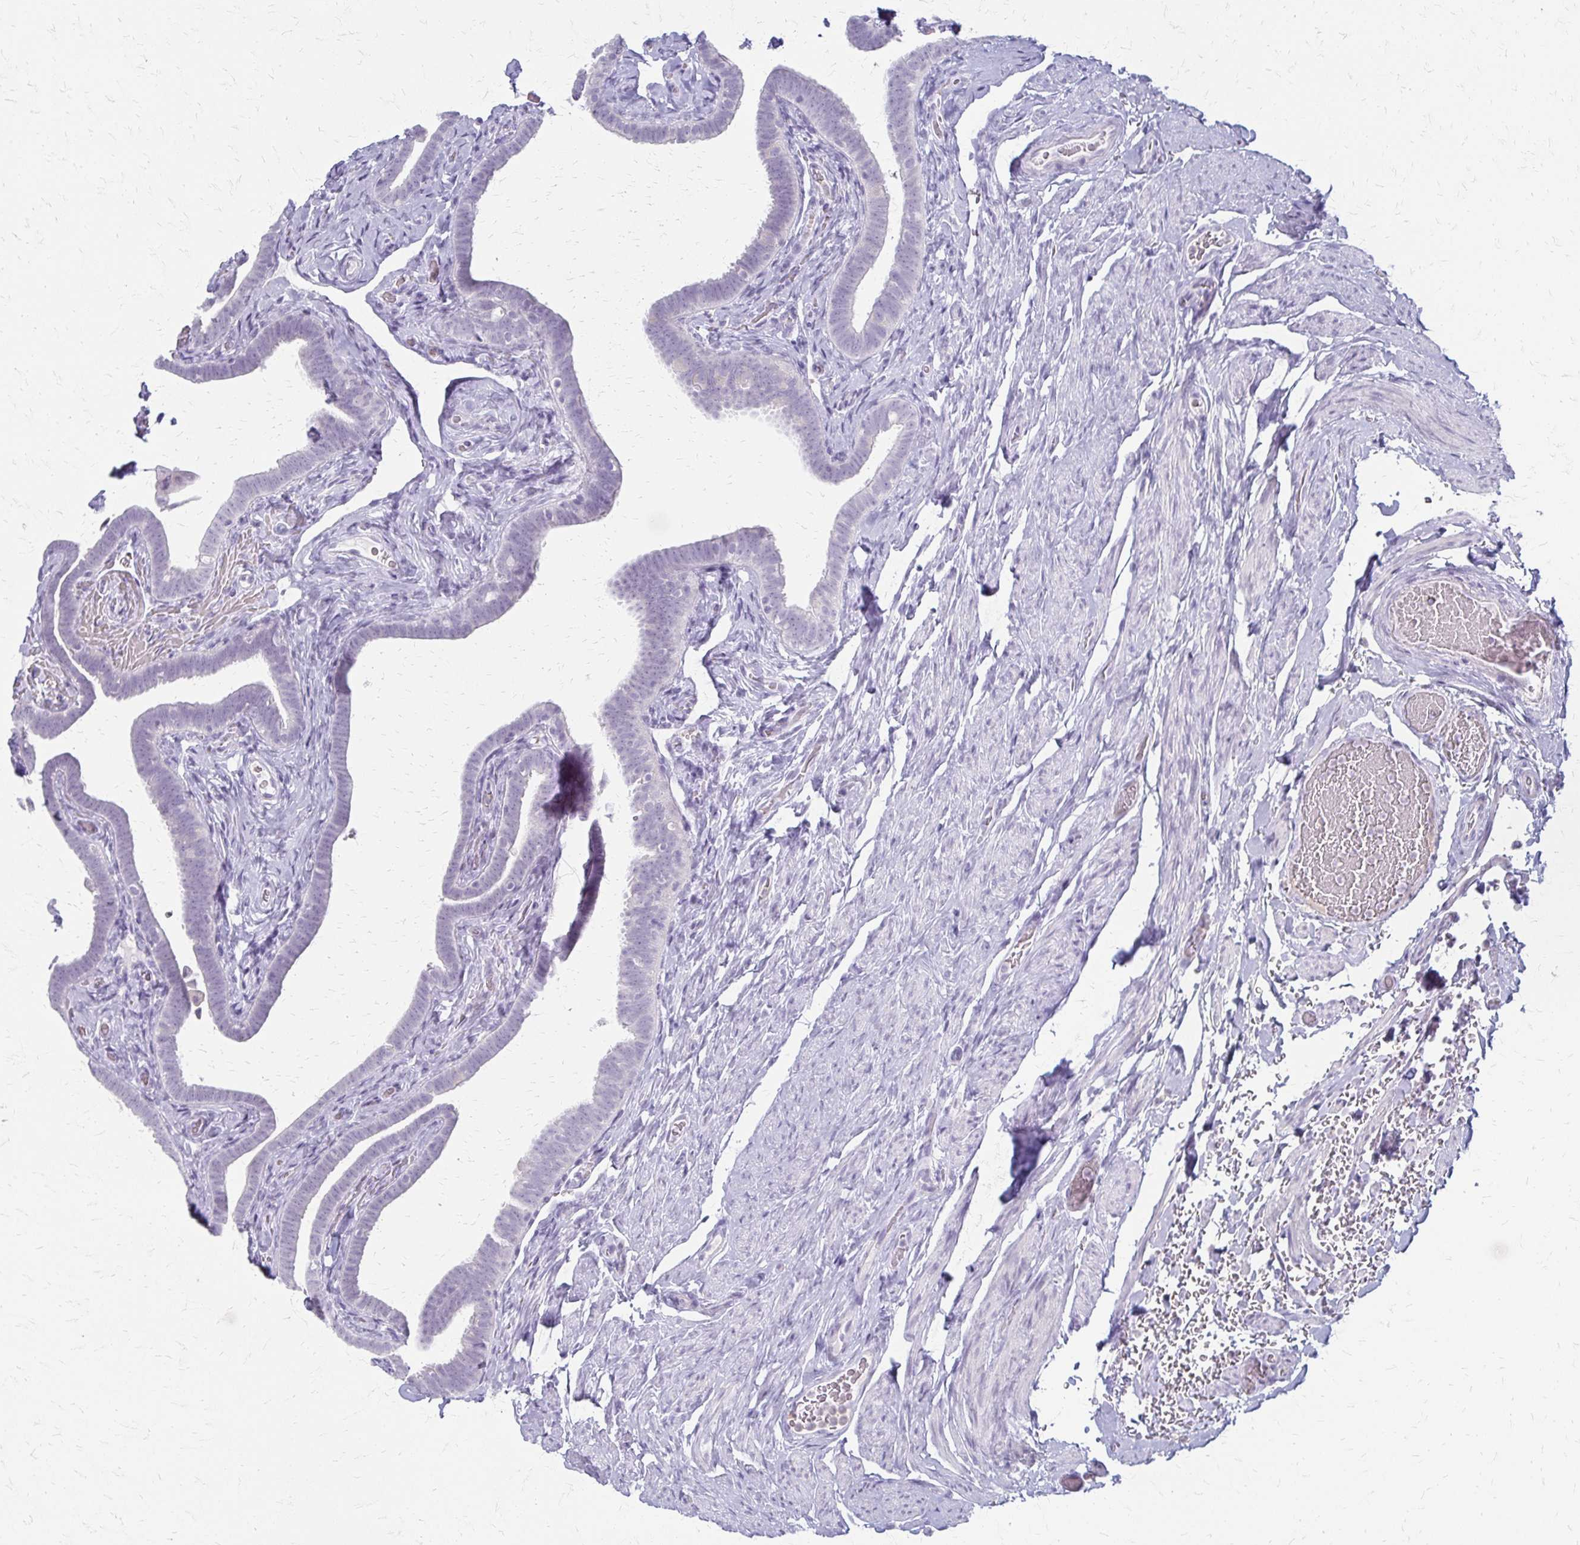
{"staining": {"intensity": "negative", "quantity": "none", "location": "none"}, "tissue": "fallopian tube", "cell_type": "Glandular cells", "image_type": "normal", "snomed": [{"axis": "morphology", "description": "Normal tissue, NOS"}, {"axis": "topography", "description": "Fallopian tube"}], "caption": "Micrograph shows no protein expression in glandular cells of unremarkable fallopian tube.", "gene": "ACP5", "patient": {"sex": "female", "age": 69}}